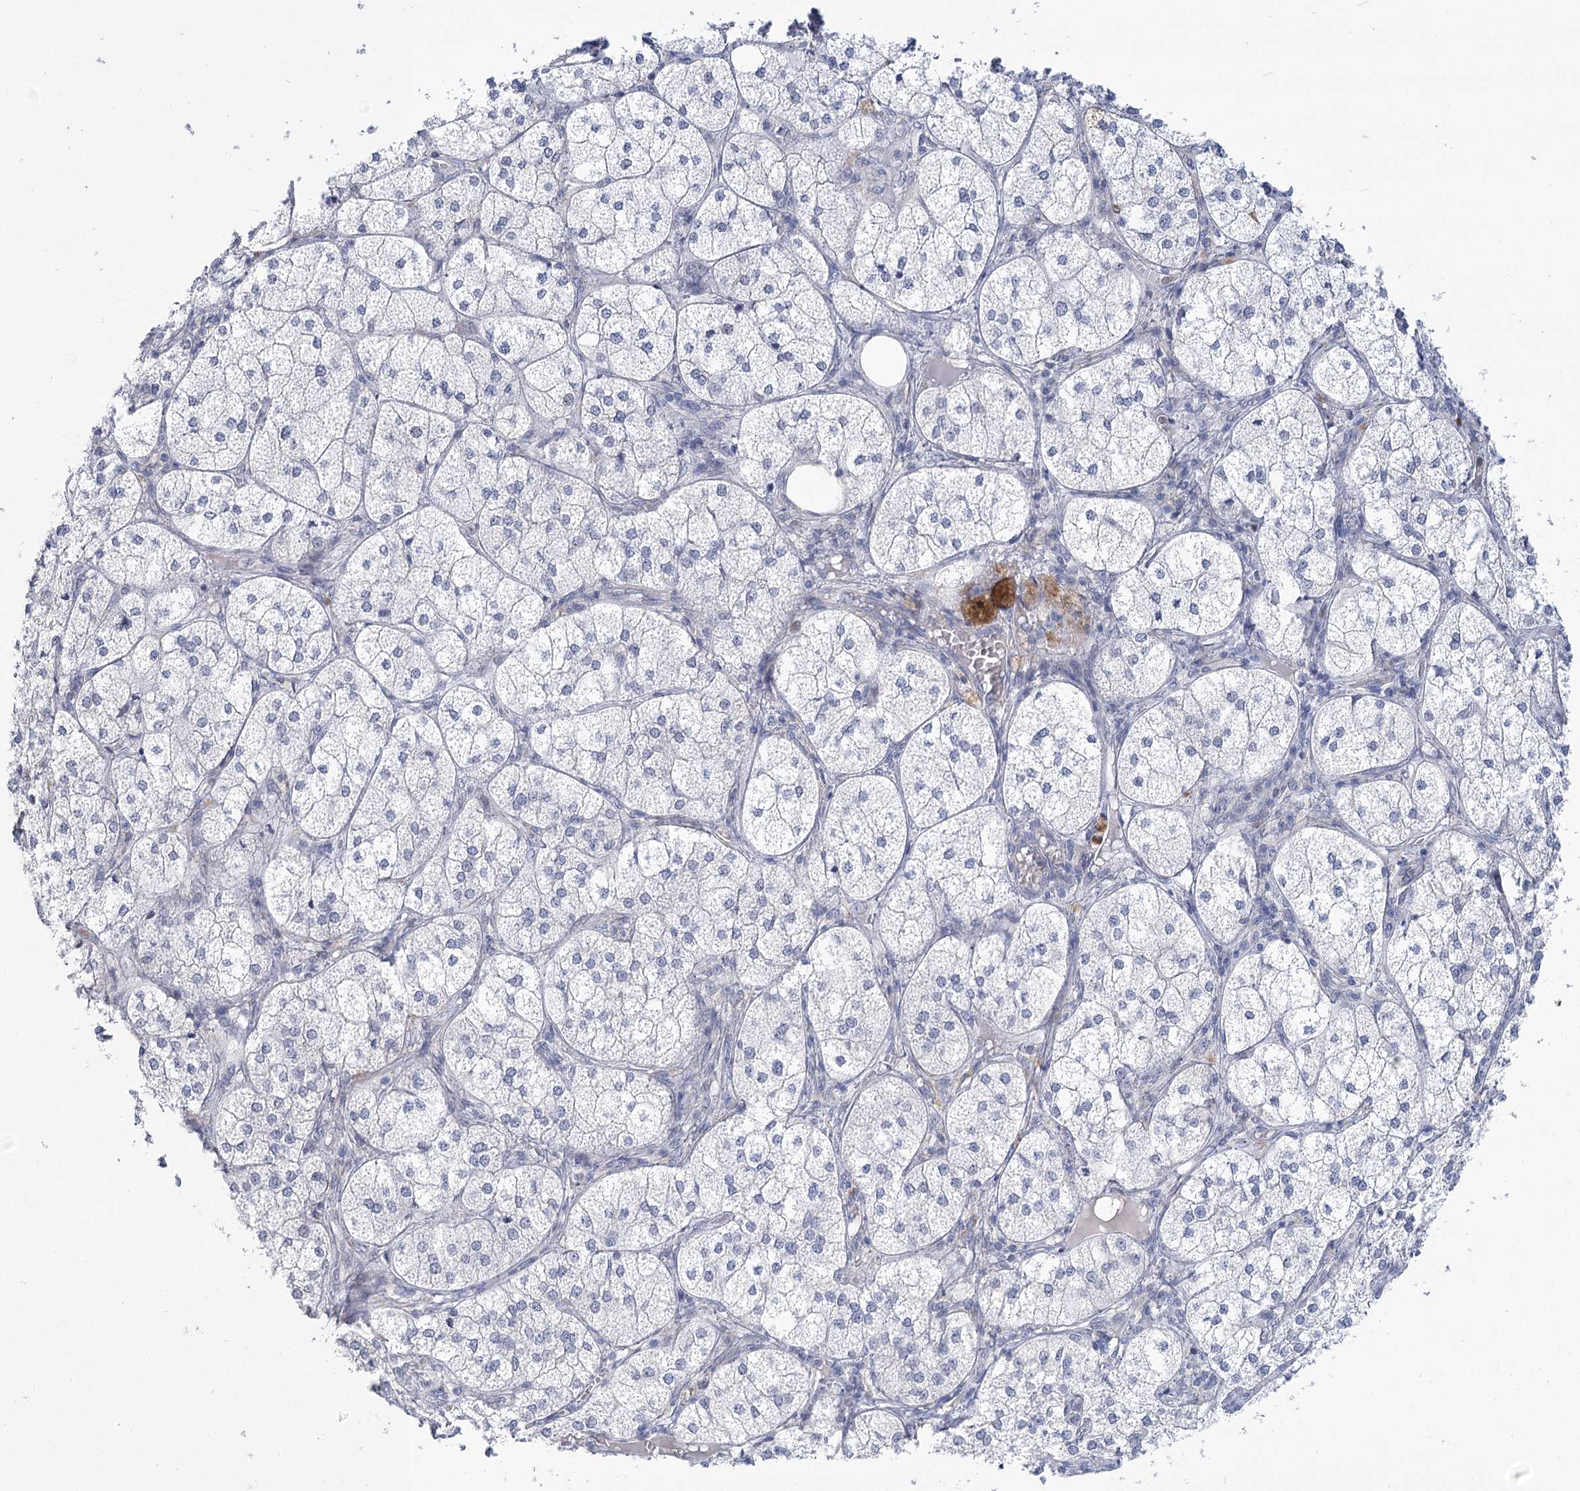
{"staining": {"intensity": "weak", "quantity": "<25%", "location": "cytoplasmic/membranous"}, "tissue": "adrenal gland", "cell_type": "Glandular cells", "image_type": "normal", "snomed": [{"axis": "morphology", "description": "Normal tissue, NOS"}, {"axis": "topography", "description": "Adrenal gland"}], "caption": "Human adrenal gland stained for a protein using immunohistochemistry (IHC) exhibits no expression in glandular cells.", "gene": "THAP6", "patient": {"sex": "female", "age": 61}}